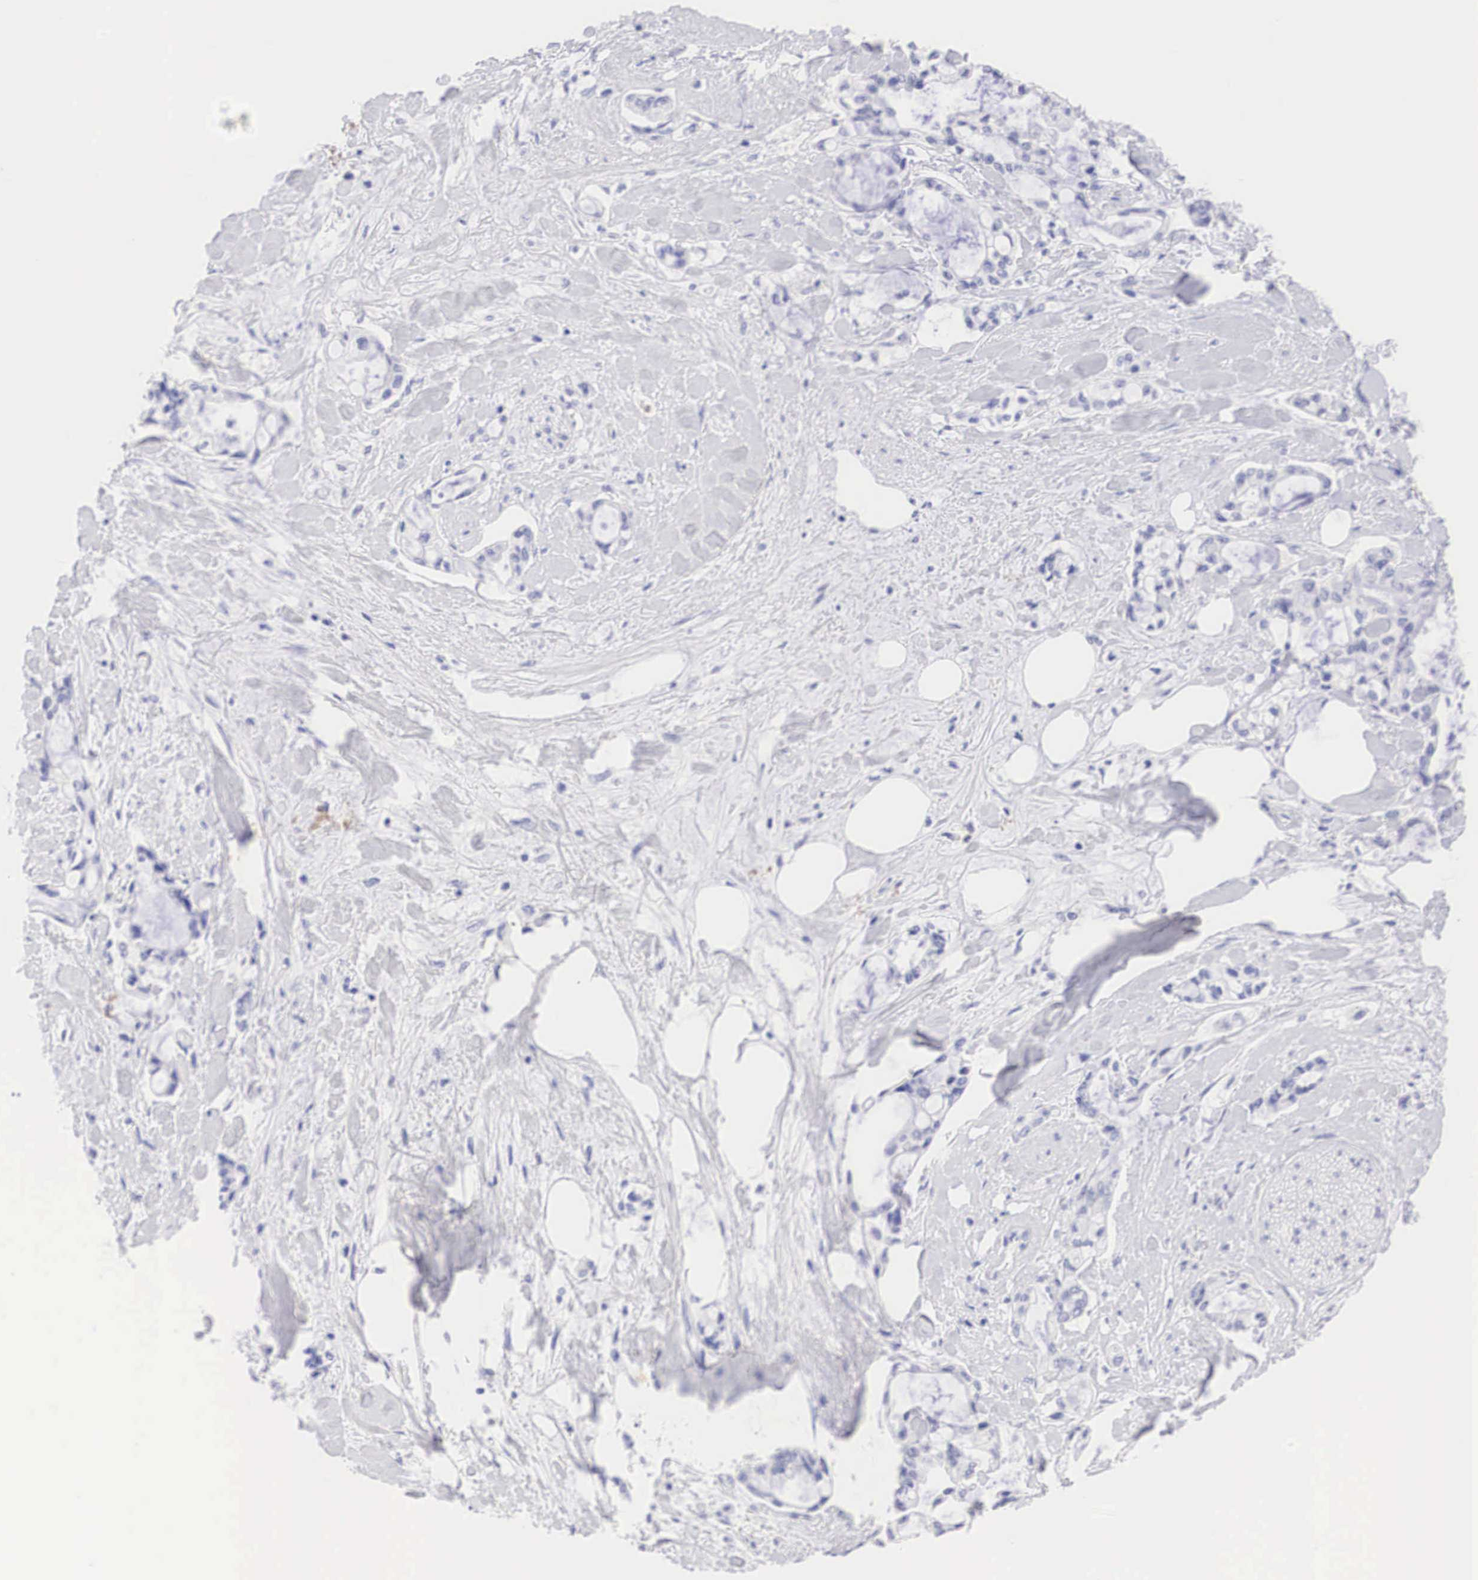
{"staining": {"intensity": "negative", "quantity": "none", "location": "none"}, "tissue": "pancreatic cancer", "cell_type": "Tumor cells", "image_type": "cancer", "snomed": [{"axis": "morphology", "description": "Adenocarcinoma, NOS"}, {"axis": "topography", "description": "Pancreas"}], "caption": "This image is of pancreatic cancer stained with immunohistochemistry (IHC) to label a protein in brown with the nuclei are counter-stained blue. There is no expression in tumor cells.", "gene": "TYR", "patient": {"sex": "female", "age": 70}}